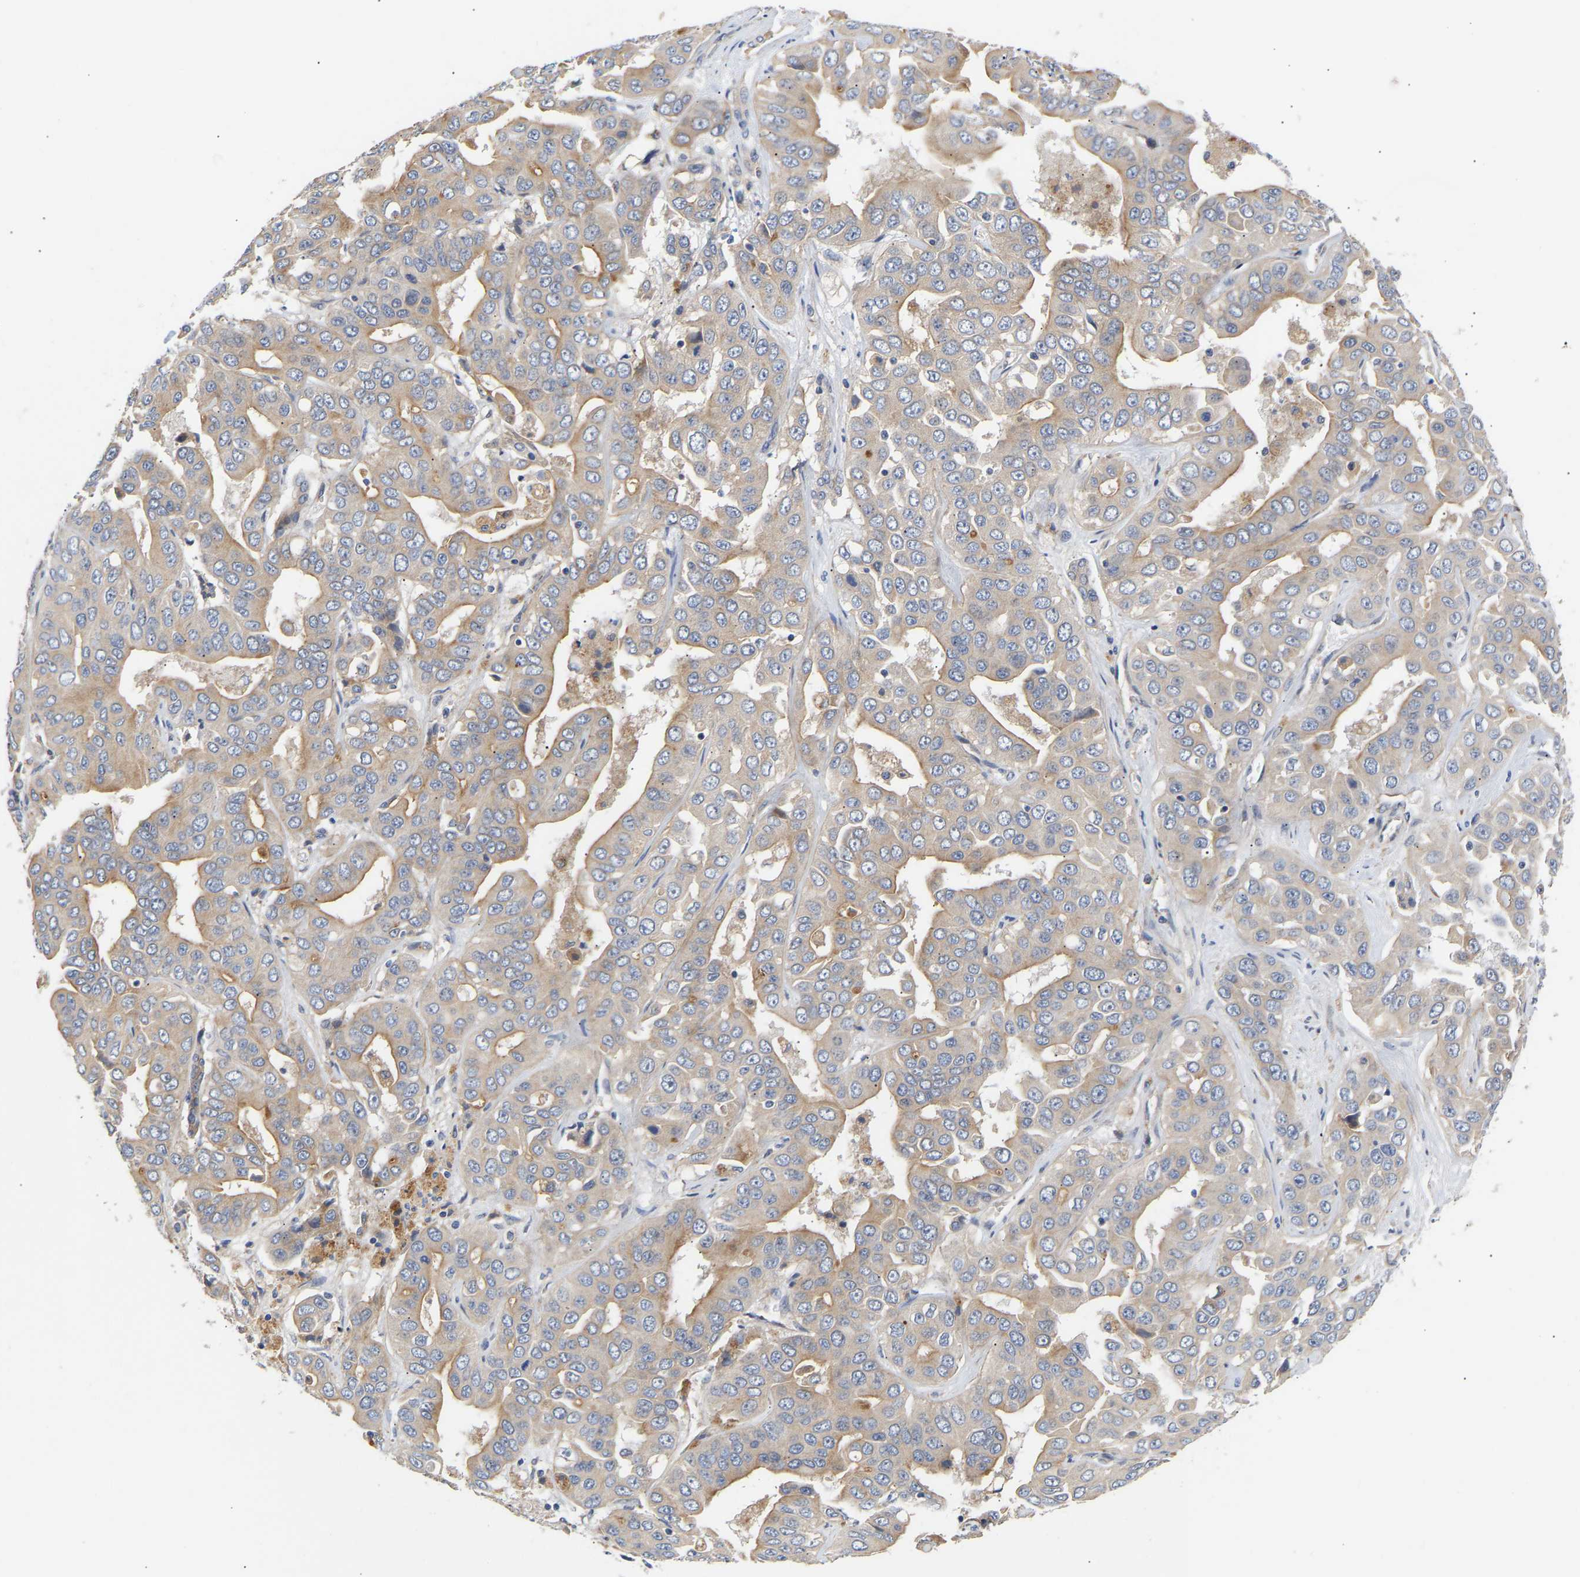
{"staining": {"intensity": "weak", "quantity": "25%-75%", "location": "cytoplasmic/membranous"}, "tissue": "liver cancer", "cell_type": "Tumor cells", "image_type": "cancer", "snomed": [{"axis": "morphology", "description": "Cholangiocarcinoma"}, {"axis": "topography", "description": "Liver"}], "caption": "IHC (DAB (3,3'-diaminobenzidine)) staining of human liver cancer exhibits weak cytoplasmic/membranous protein staining in approximately 25%-75% of tumor cells. The staining was performed using DAB, with brown indicating positive protein expression. Nuclei are stained blue with hematoxylin.", "gene": "KASH5", "patient": {"sex": "female", "age": 52}}